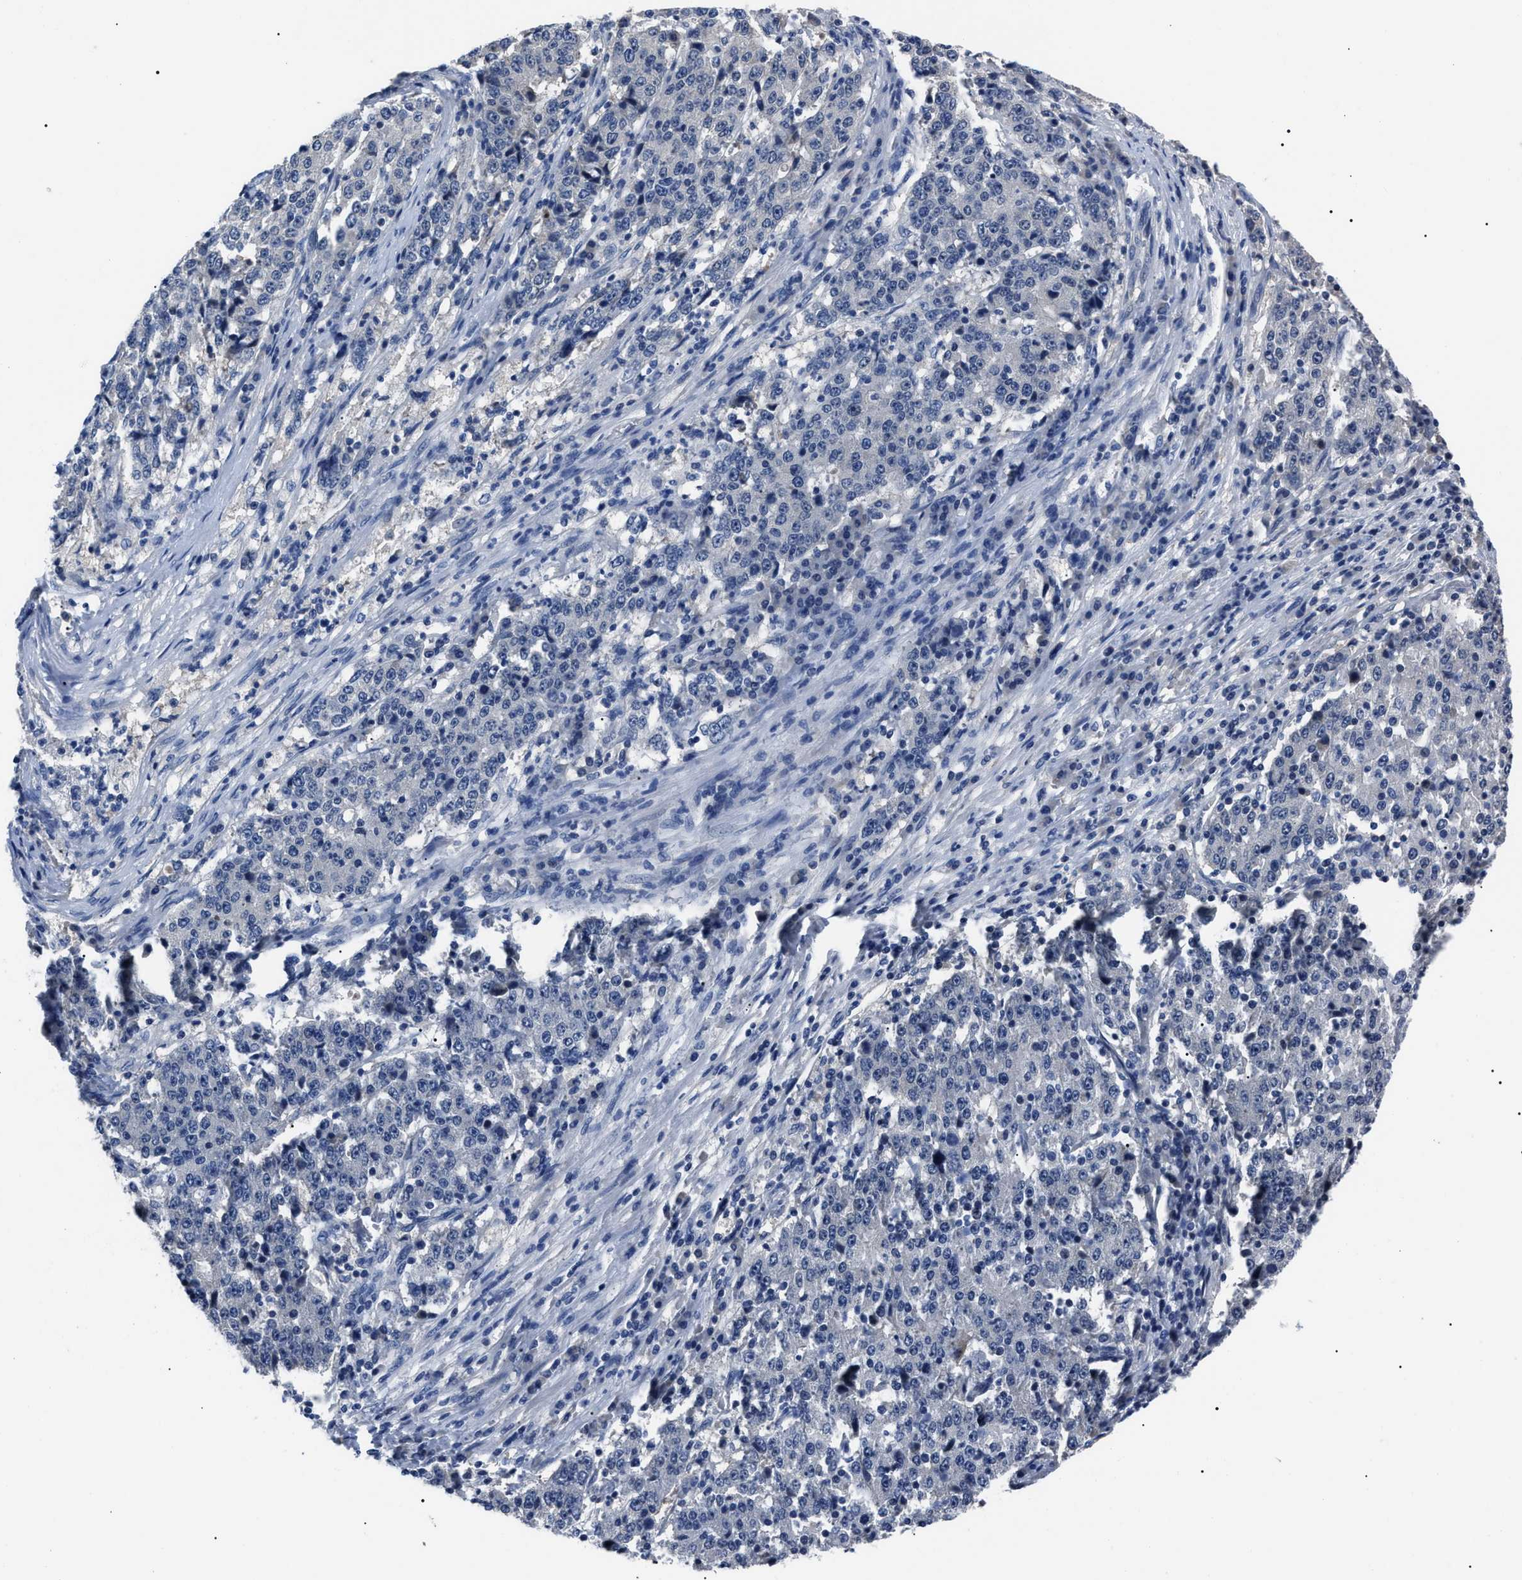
{"staining": {"intensity": "negative", "quantity": "none", "location": "none"}, "tissue": "stomach cancer", "cell_type": "Tumor cells", "image_type": "cancer", "snomed": [{"axis": "morphology", "description": "Adenocarcinoma, NOS"}, {"axis": "topography", "description": "Stomach"}], "caption": "Tumor cells show no significant expression in stomach cancer (adenocarcinoma).", "gene": "LRWD1", "patient": {"sex": "male", "age": 59}}